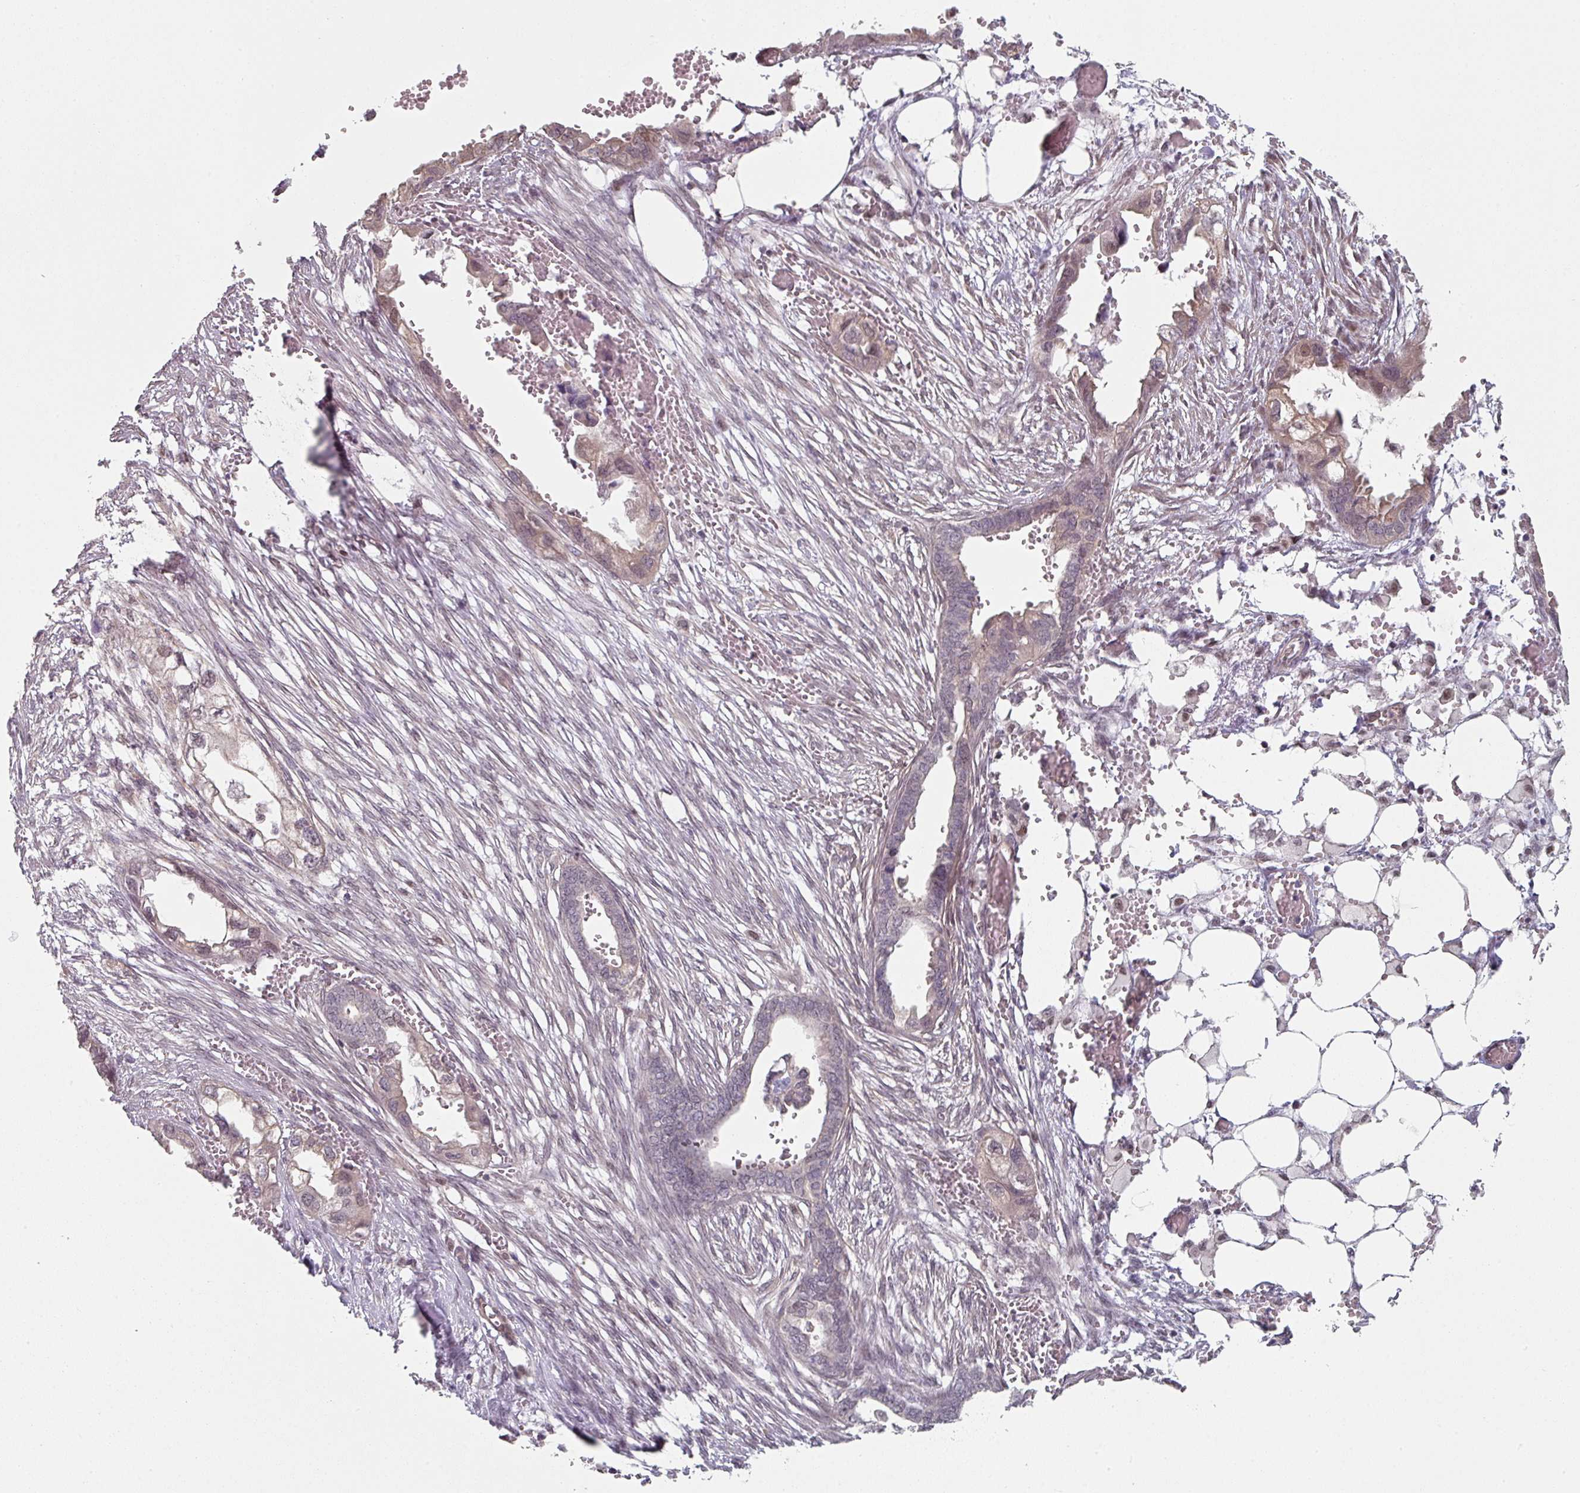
{"staining": {"intensity": "weak", "quantity": "<25%", "location": "nuclear"}, "tissue": "endometrial cancer", "cell_type": "Tumor cells", "image_type": "cancer", "snomed": [{"axis": "morphology", "description": "Adenocarcinoma, NOS"}, {"axis": "morphology", "description": "Adenocarcinoma, metastatic, NOS"}, {"axis": "topography", "description": "Adipose tissue"}, {"axis": "topography", "description": "Endometrium"}], "caption": "High magnification brightfield microscopy of endometrial adenocarcinoma stained with DAB (brown) and counterstained with hematoxylin (blue): tumor cells show no significant expression.", "gene": "PSME3IP1", "patient": {"sex": "female", "age": 67}}